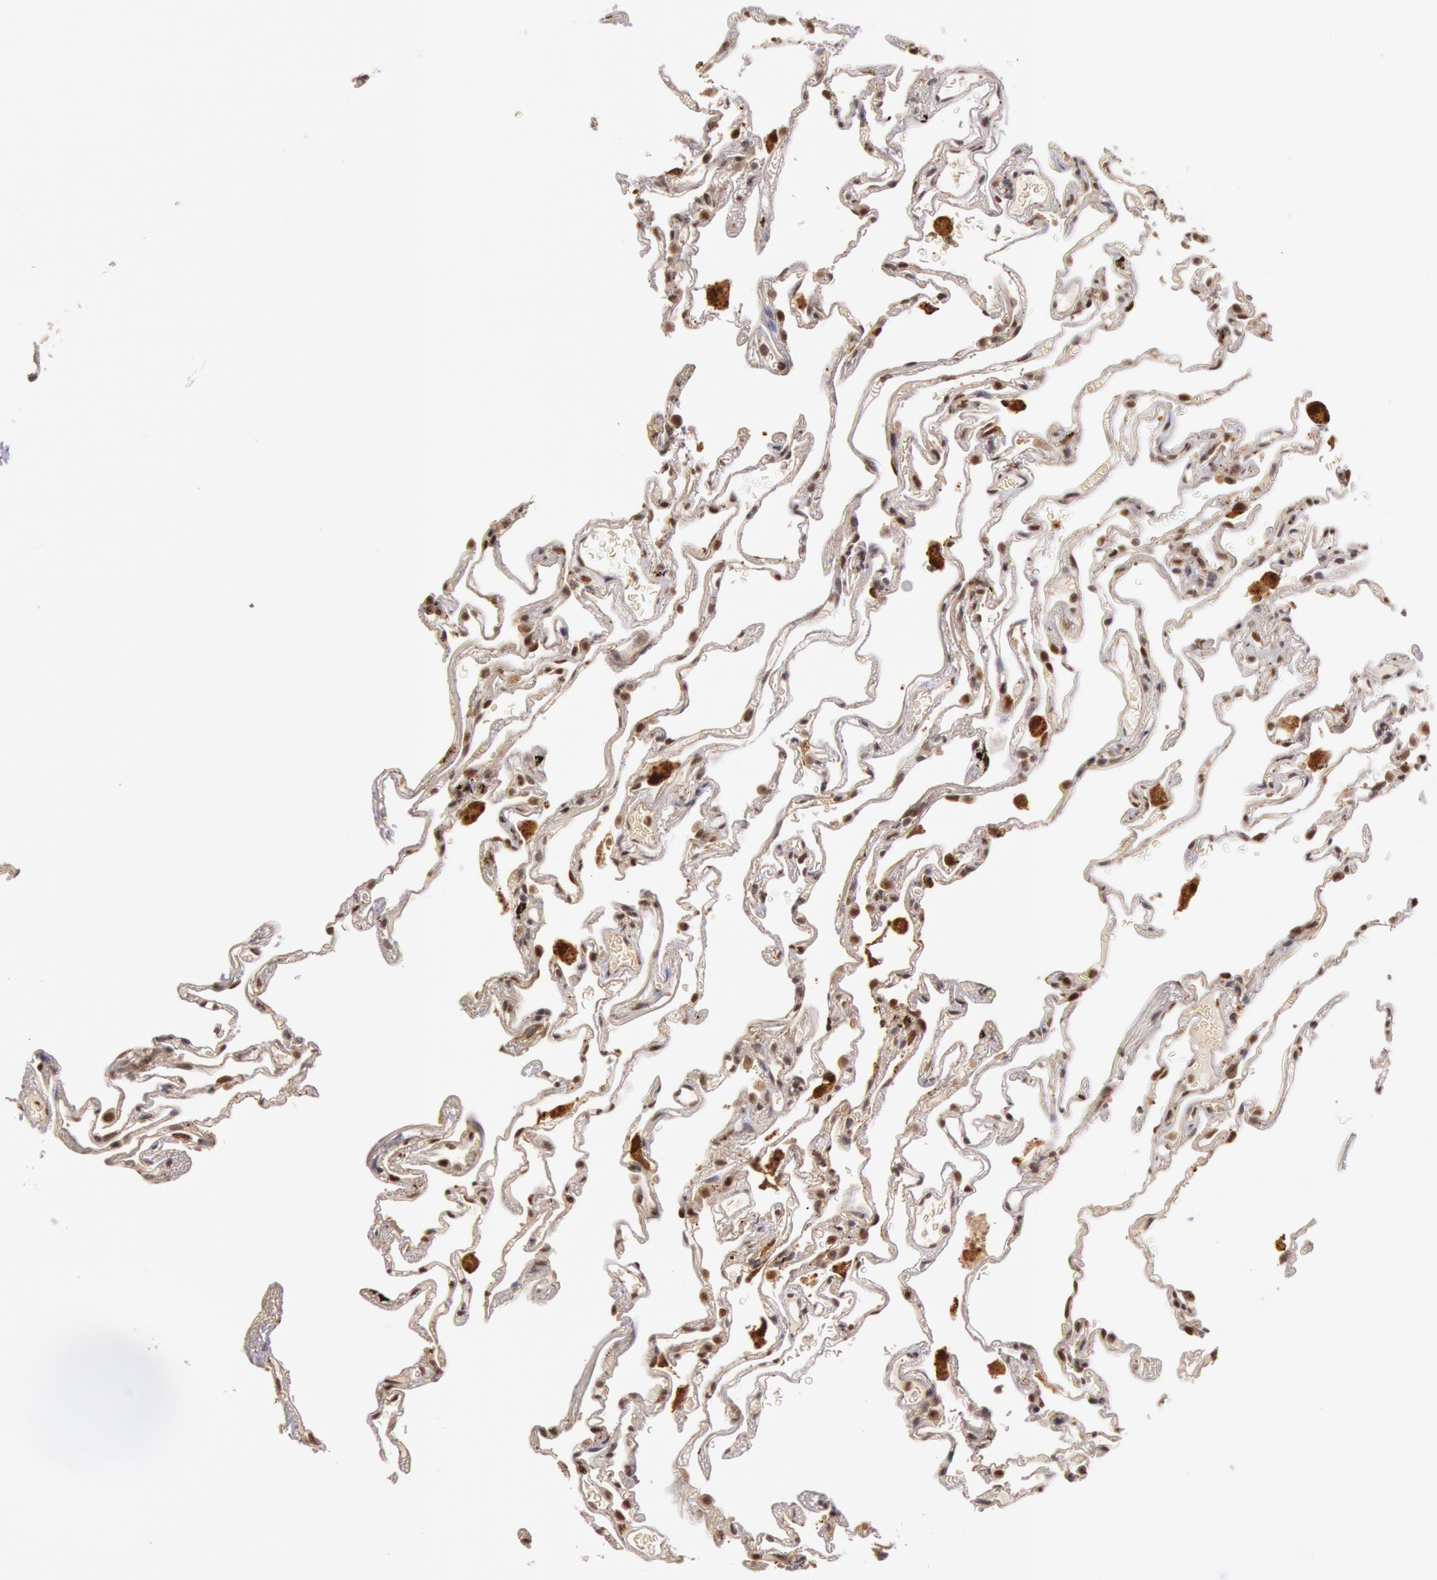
{"staining": {"intensity": "moderate", "quantity": "25%-75%", "location": "nuclear"}, "tissue": "lung", "cell_type": "Alveolar cells", "image_type": "normal", "snomed": [{"axis": "morphology", "description": "Normal tissue, NOS"}, {"axis": "morphology", "description": "Inflammation, NOS"}, {"axis": "topography", "description": "Lung"}], "caption": "Immunohistochemical staining of unremarkable human lung shows 25%-75% levels of moderate nuclear protein expression in about 25%-75% of alveolar cells. The protein is stained brown, and the nuclei are stained in blue (DAB IHC with brightfield microscopy, high magnification).", "gene": "LIG4", "patient": {"sex": "male", "age": 69}}